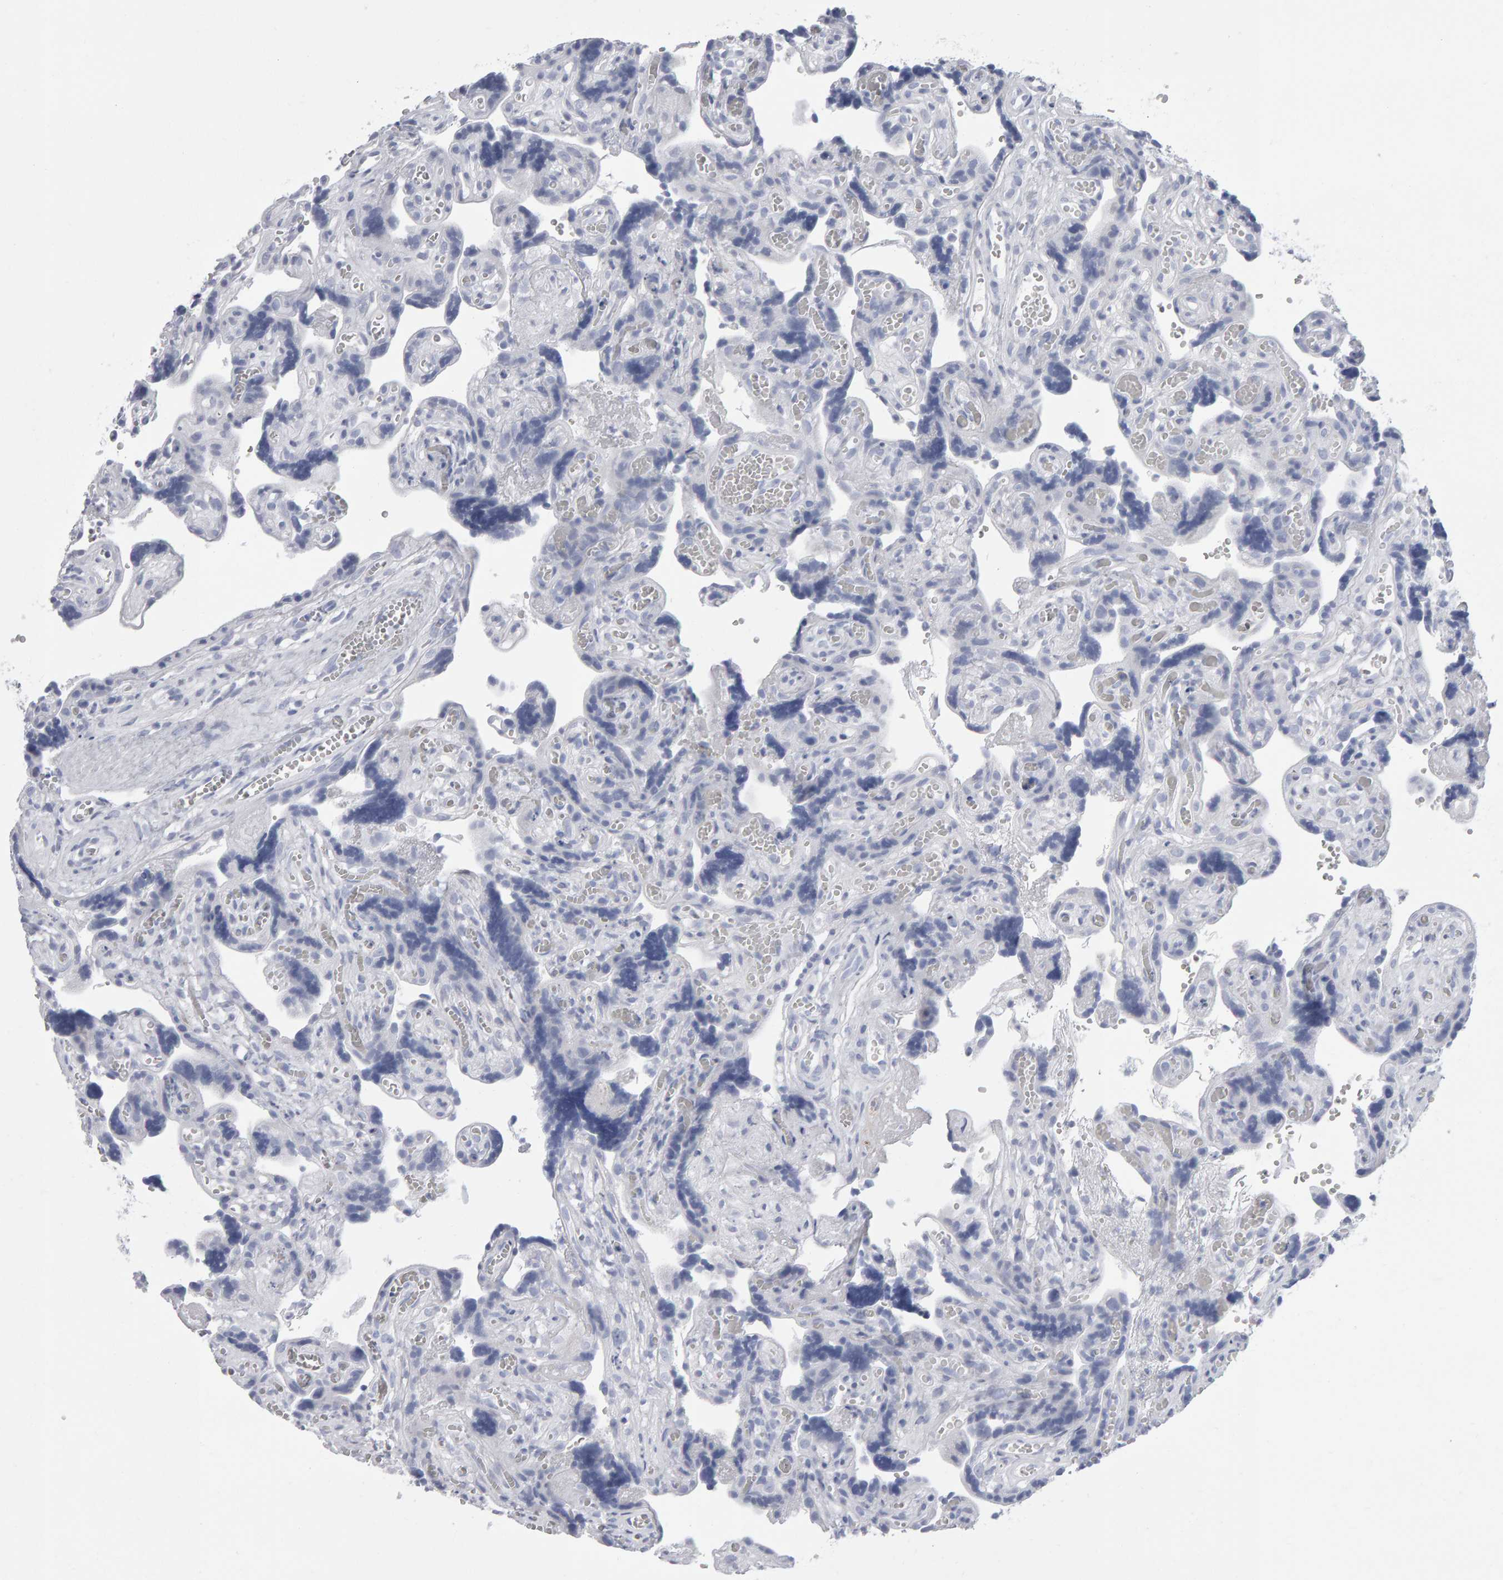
{"staining": {"intensity": "negative", "quantity": "none", "location": "none"}, "tissue": "placenta", "cell_type": "Decidual cells", "image_type": "normal", "snomed": [{"axis": "morphology", "description": "Normal tissue, NOS"}, {"axis": "topography", "description": "Placenta"}], "caption": "Immunohistochemistry micrograph of unremarkable human placenta stained for a protein (brown), which demonstrates no staining in decidual cells.", "gene": "NCDN", "patient": {"sex": "female", "age": 30}}